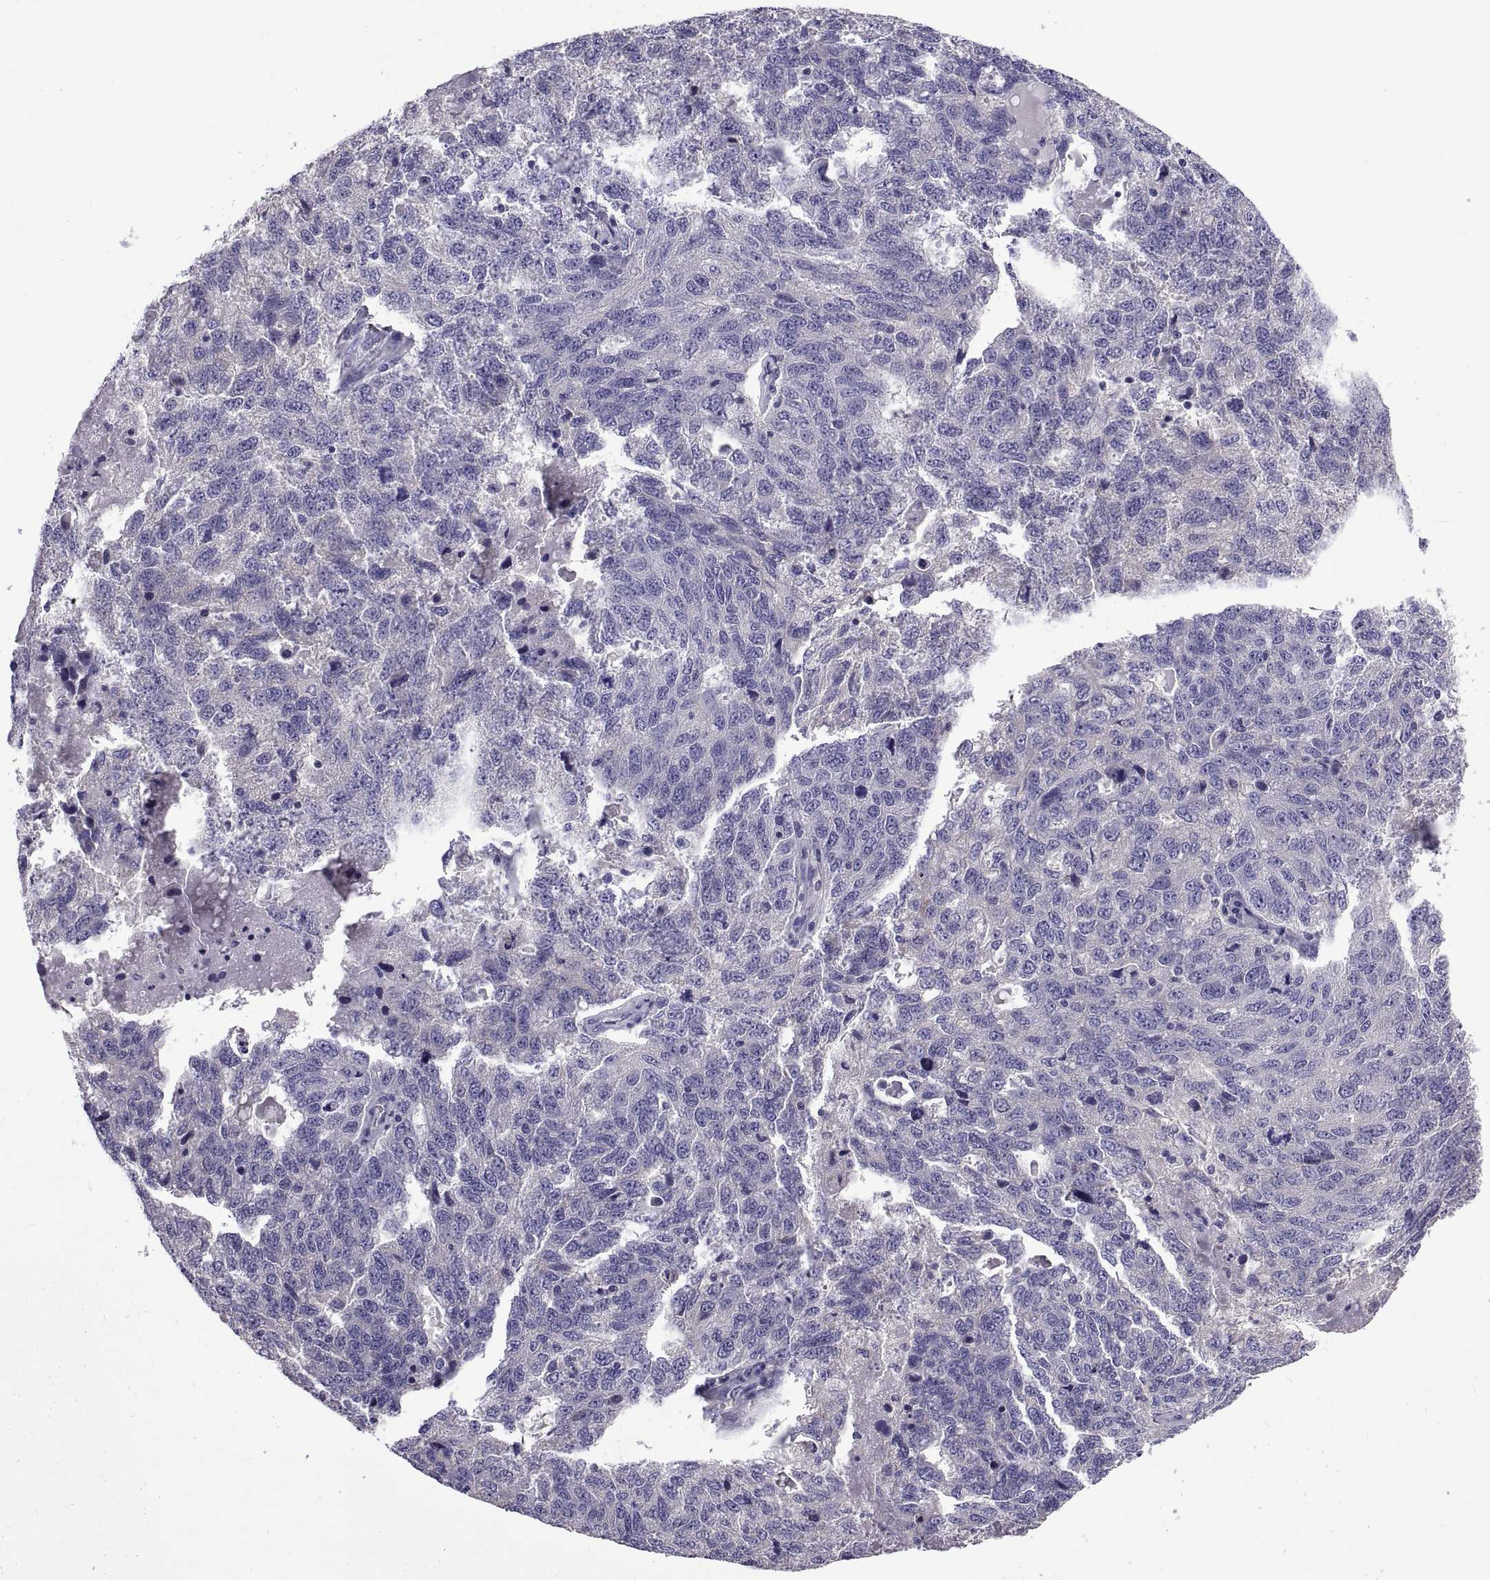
{"staining": {"intensity": "negative", "quantity": "none", "location": "none"}, "tissue": "ovarian cancer", "cell_type": "Tumor cells", "image_type": "cancer", "snomed": [{"axis": "morphology", "description": "Cystadenocarcinoma, serous, NOS"}, {"axis": "topography", "description": "Ovary"}], "caption": "An immunohistochemistry (IHC) photomicrograph of ovarian cancer is shown. There is no staining in tumor cells of ovarian cancer. (DAB immunohistochemistry (IHC) with hematoxylin counter stain).", "gene": "TMC3", "patient": {"sex": "female", "age": 71}}